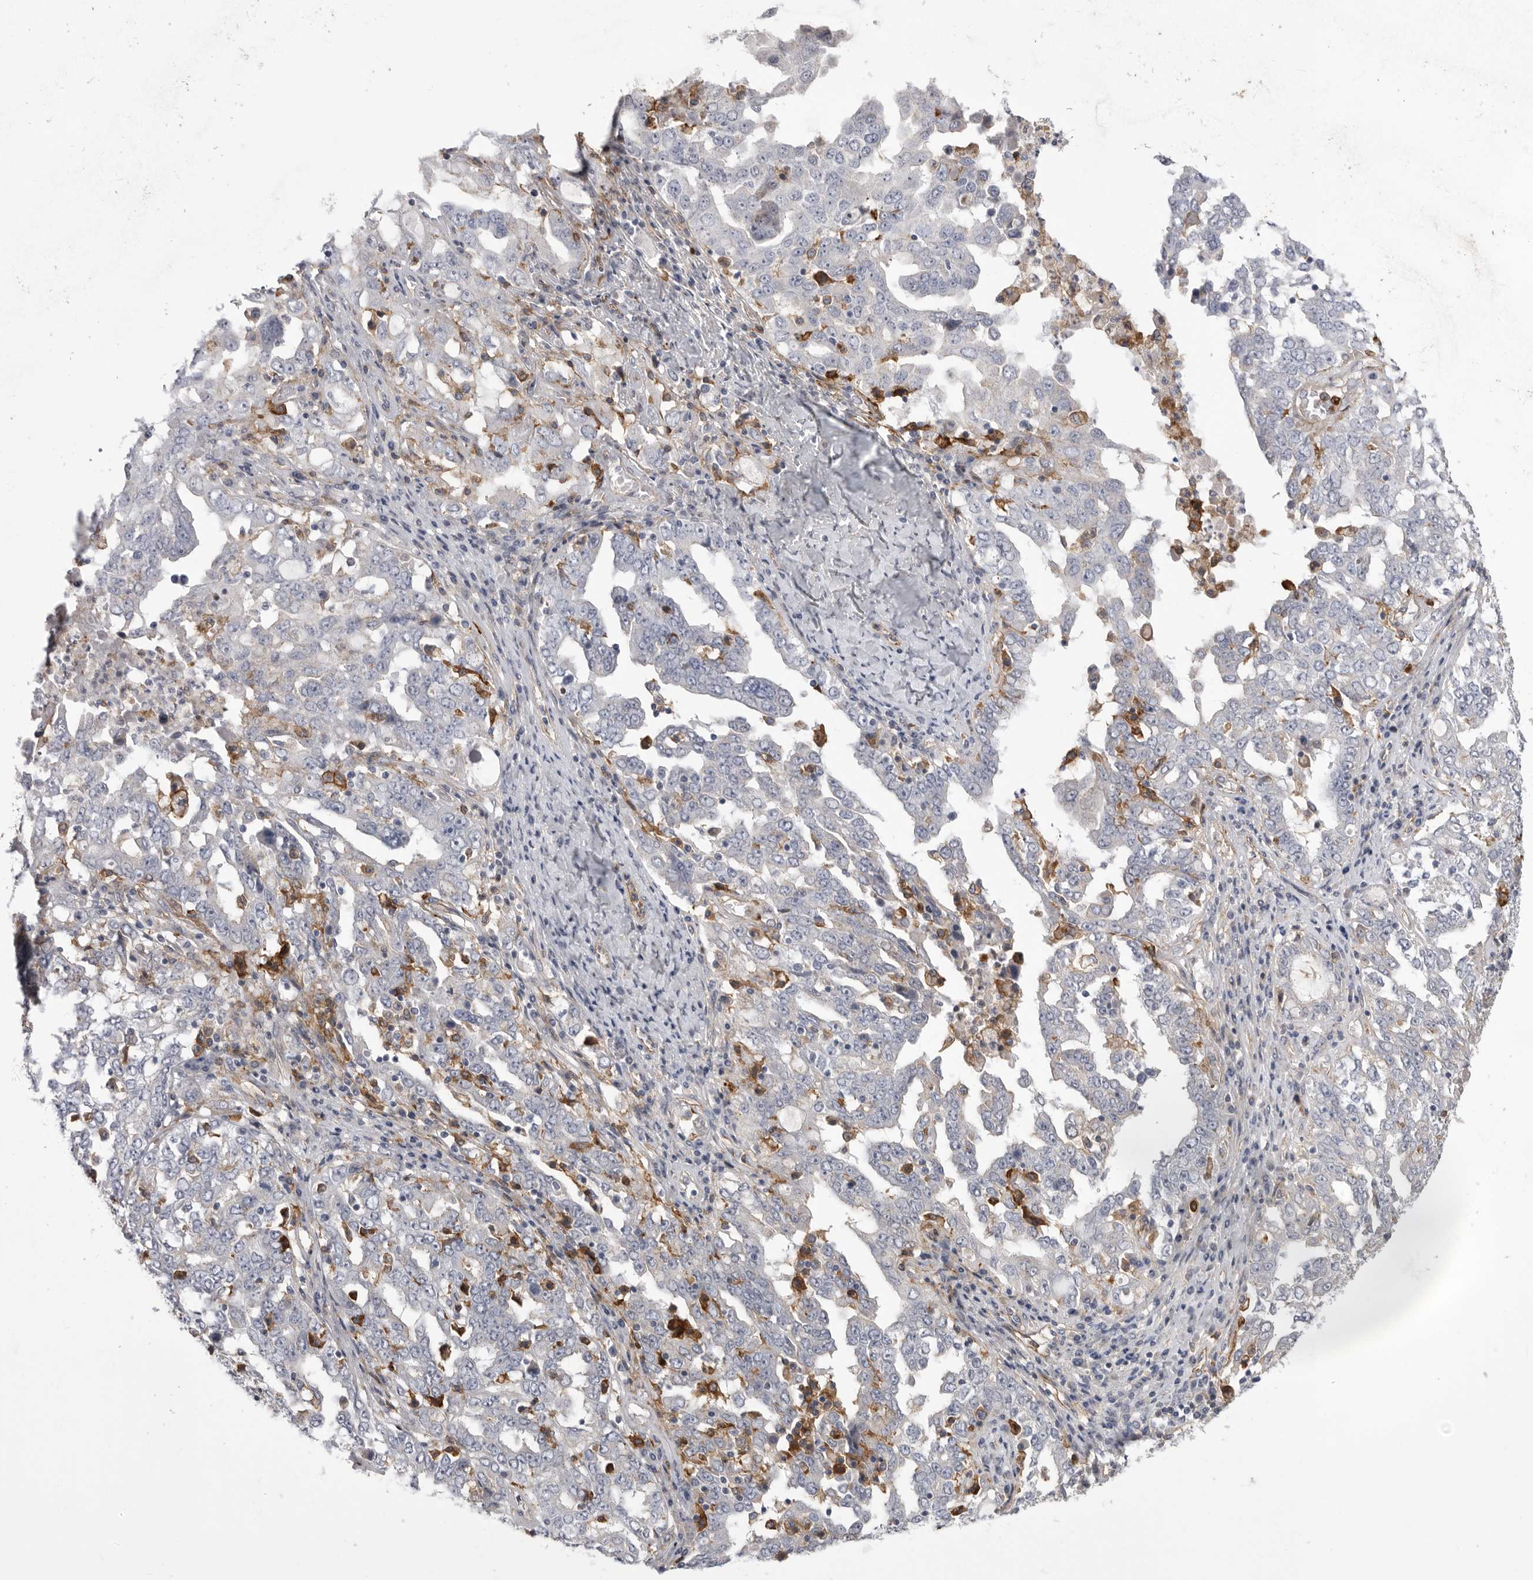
{"staining": {"intensity": "negative", "quantity": "none", "location": "none"}, "tissue": "ovarian cancer", "cell_type": "Tumor cells", "image_type": "cancer", "snomed": [{"axis": "morphology", "description": "Carcinoma, endometroid"}, {"axis": "topography", "description": "Ovary"}], "caption": "Tumor cells are negative for brown protein staining in ovarian cancer.", "gene": "SIGLEC10", "patient": {"sex": "female", "age": 62}}